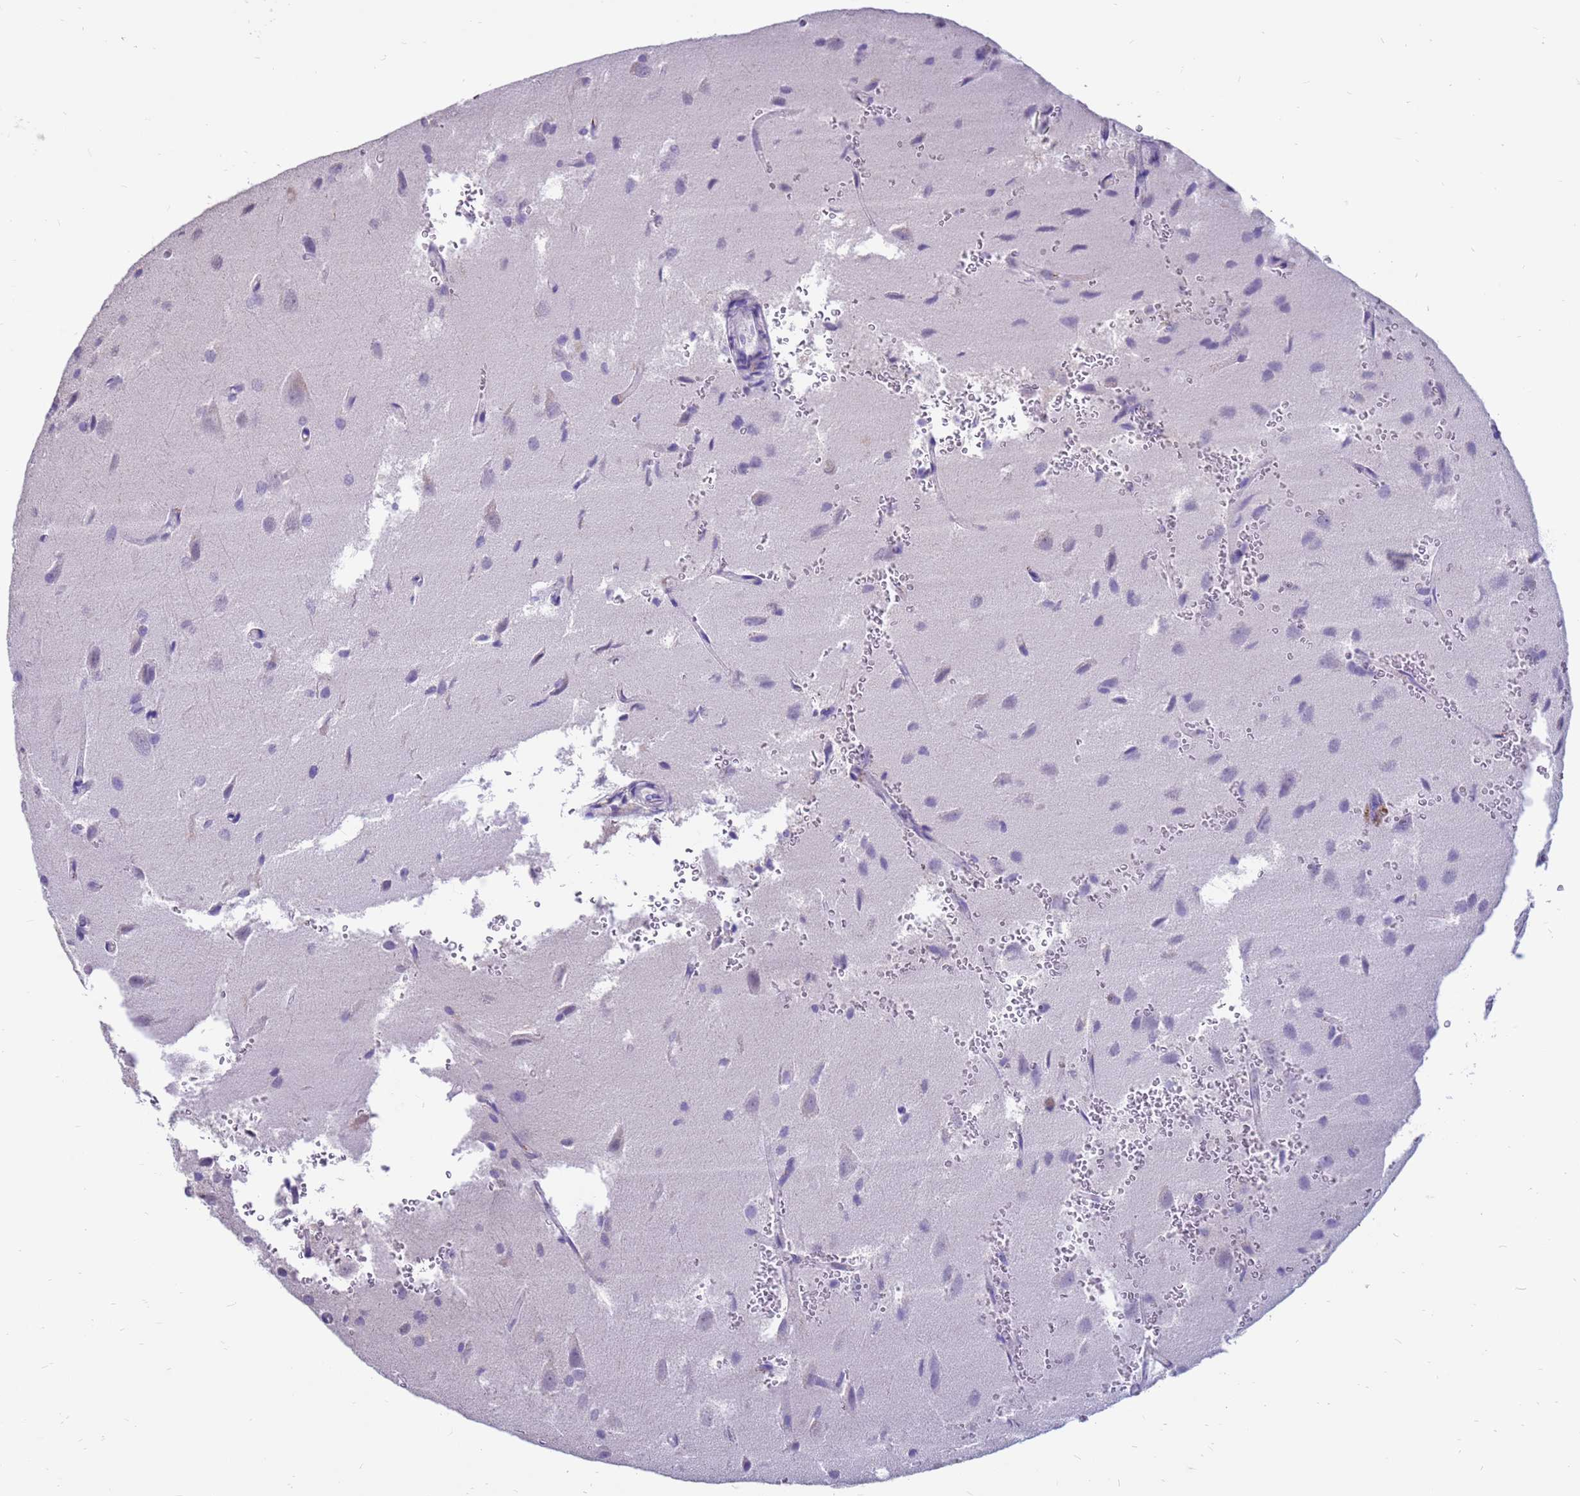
{"staining": {"intensity": "moderate", "quantity": "<25%", "location": "nuclear"}, "tissue": "glioma", "cell_type": "Tumor cells", "image_type": "cancer", "snomed": [{"axis": "morphology", "description": "Glioma, malignant, High grade"}, {"axis": "topography", "description": "Brain"}], "caption": "A brown stain shows moderate nuclear staining of a protein in human glioma tumor cells. Using DAB (3,3'-diaminobenzidine) (brown) and hematoxylin (blue) stains, captured at high magnification using brightfield microscopy.", "gene": "PDE10A", "patient": {"sex": "female", "age": 50}}